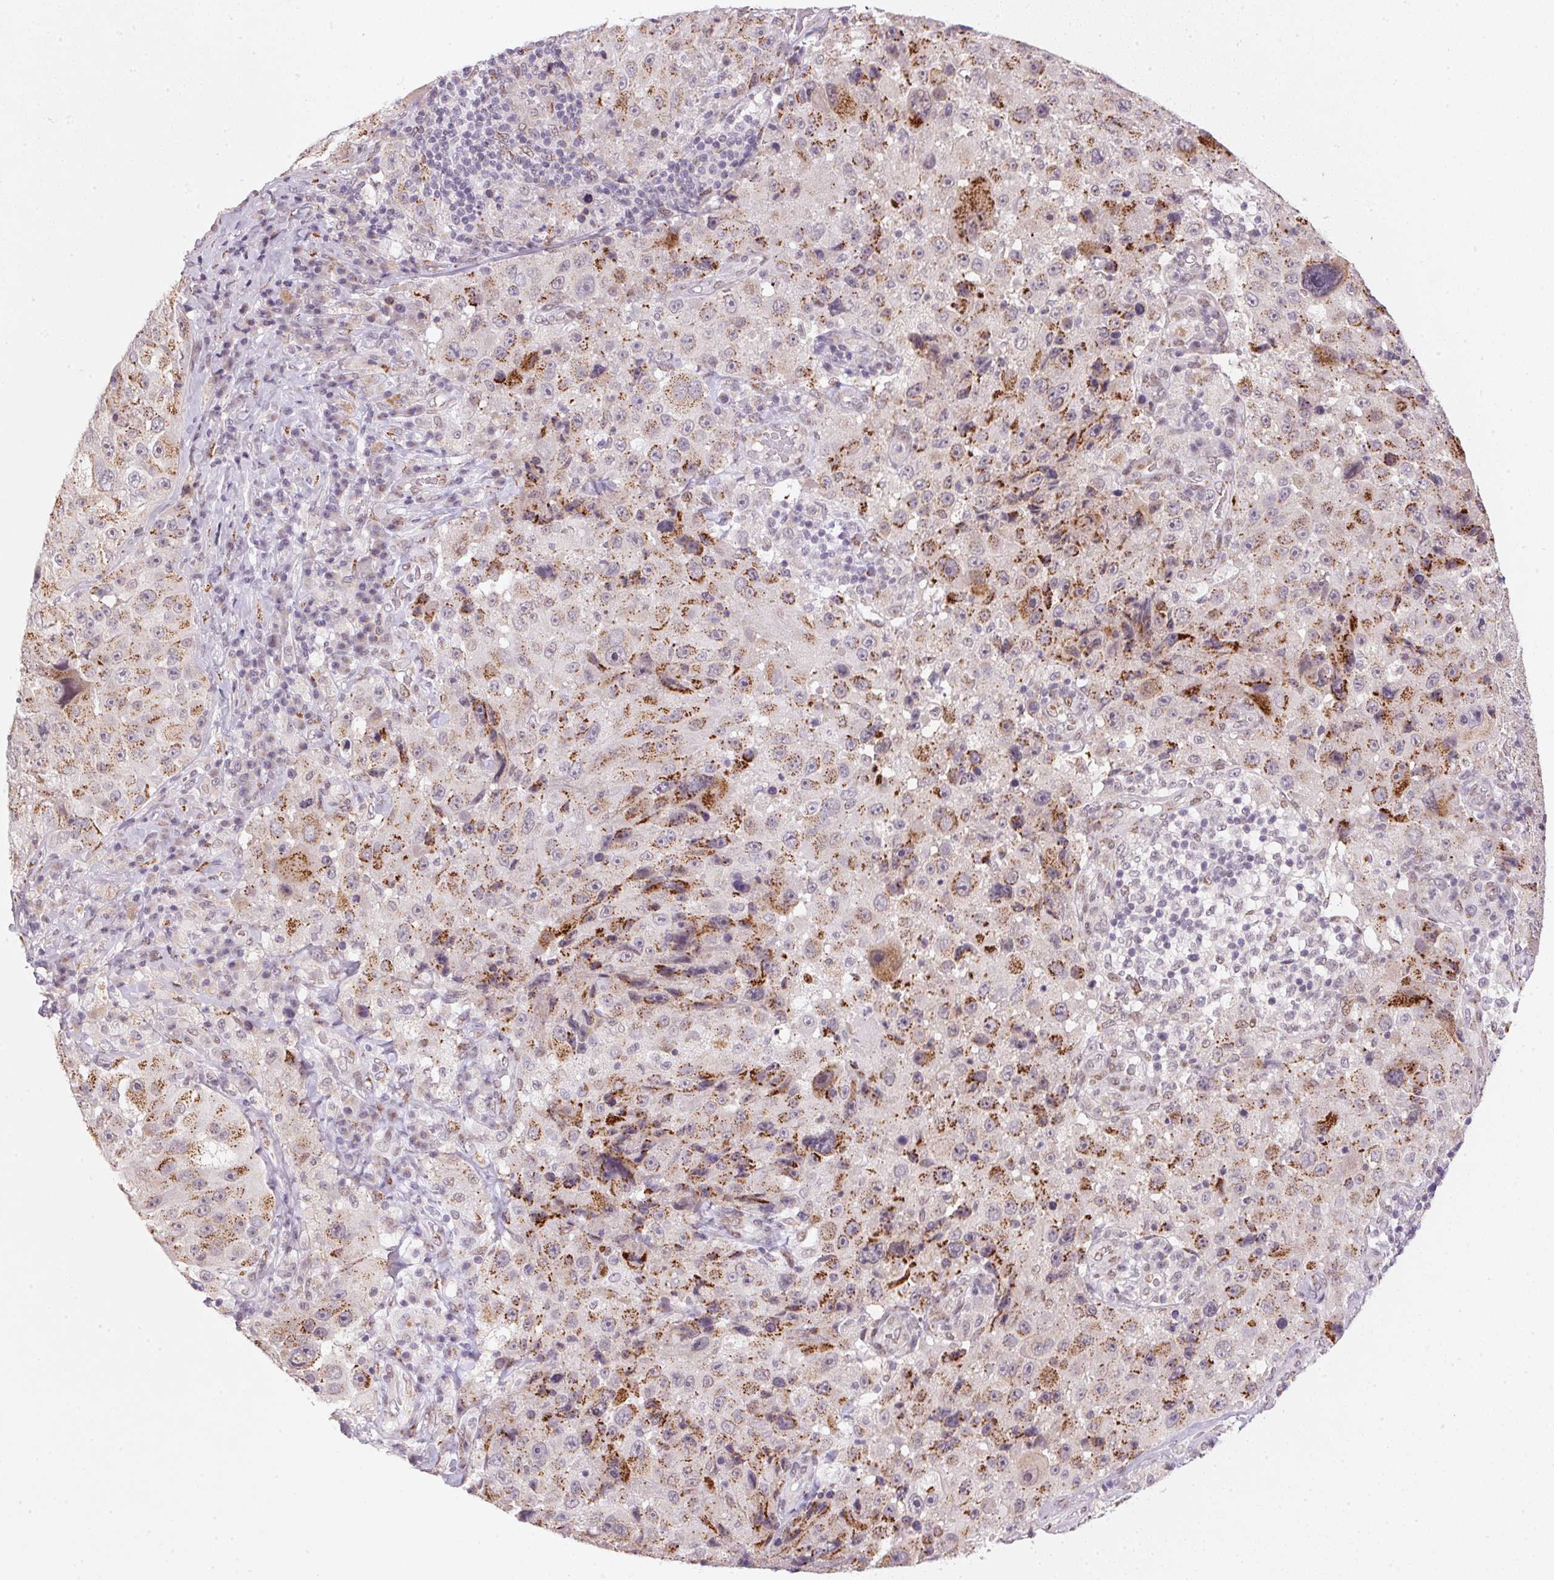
{"staining": {"intensity": "strong", "quantity": "25%-75%", "location": "cytoplasmic/membranous"}, "tissue": "melanoma", "cell_type": "Tumor cells", "image_type": "cancer", "snomed": [{"axis": "morphology", "description": "Malignant melanoma, Metastatic site"}, {"axis": "topography", "description": "Lymph node"}], "caption": "Immunohistochemical staining of malignant melanoma (metastatic site) reveals high levels of strong cytoplasmic/membranous protein staining in approximately 25%-75% of tumor cells. The protein of interest is stained brown, and the nuclei are stained in blue (DAB (3,3'-diaminobenzidine) IHC with brightfield microscopy, high magnification).", "gene": "RAB22A", "patient": {"sex": "male", "age": 62}}